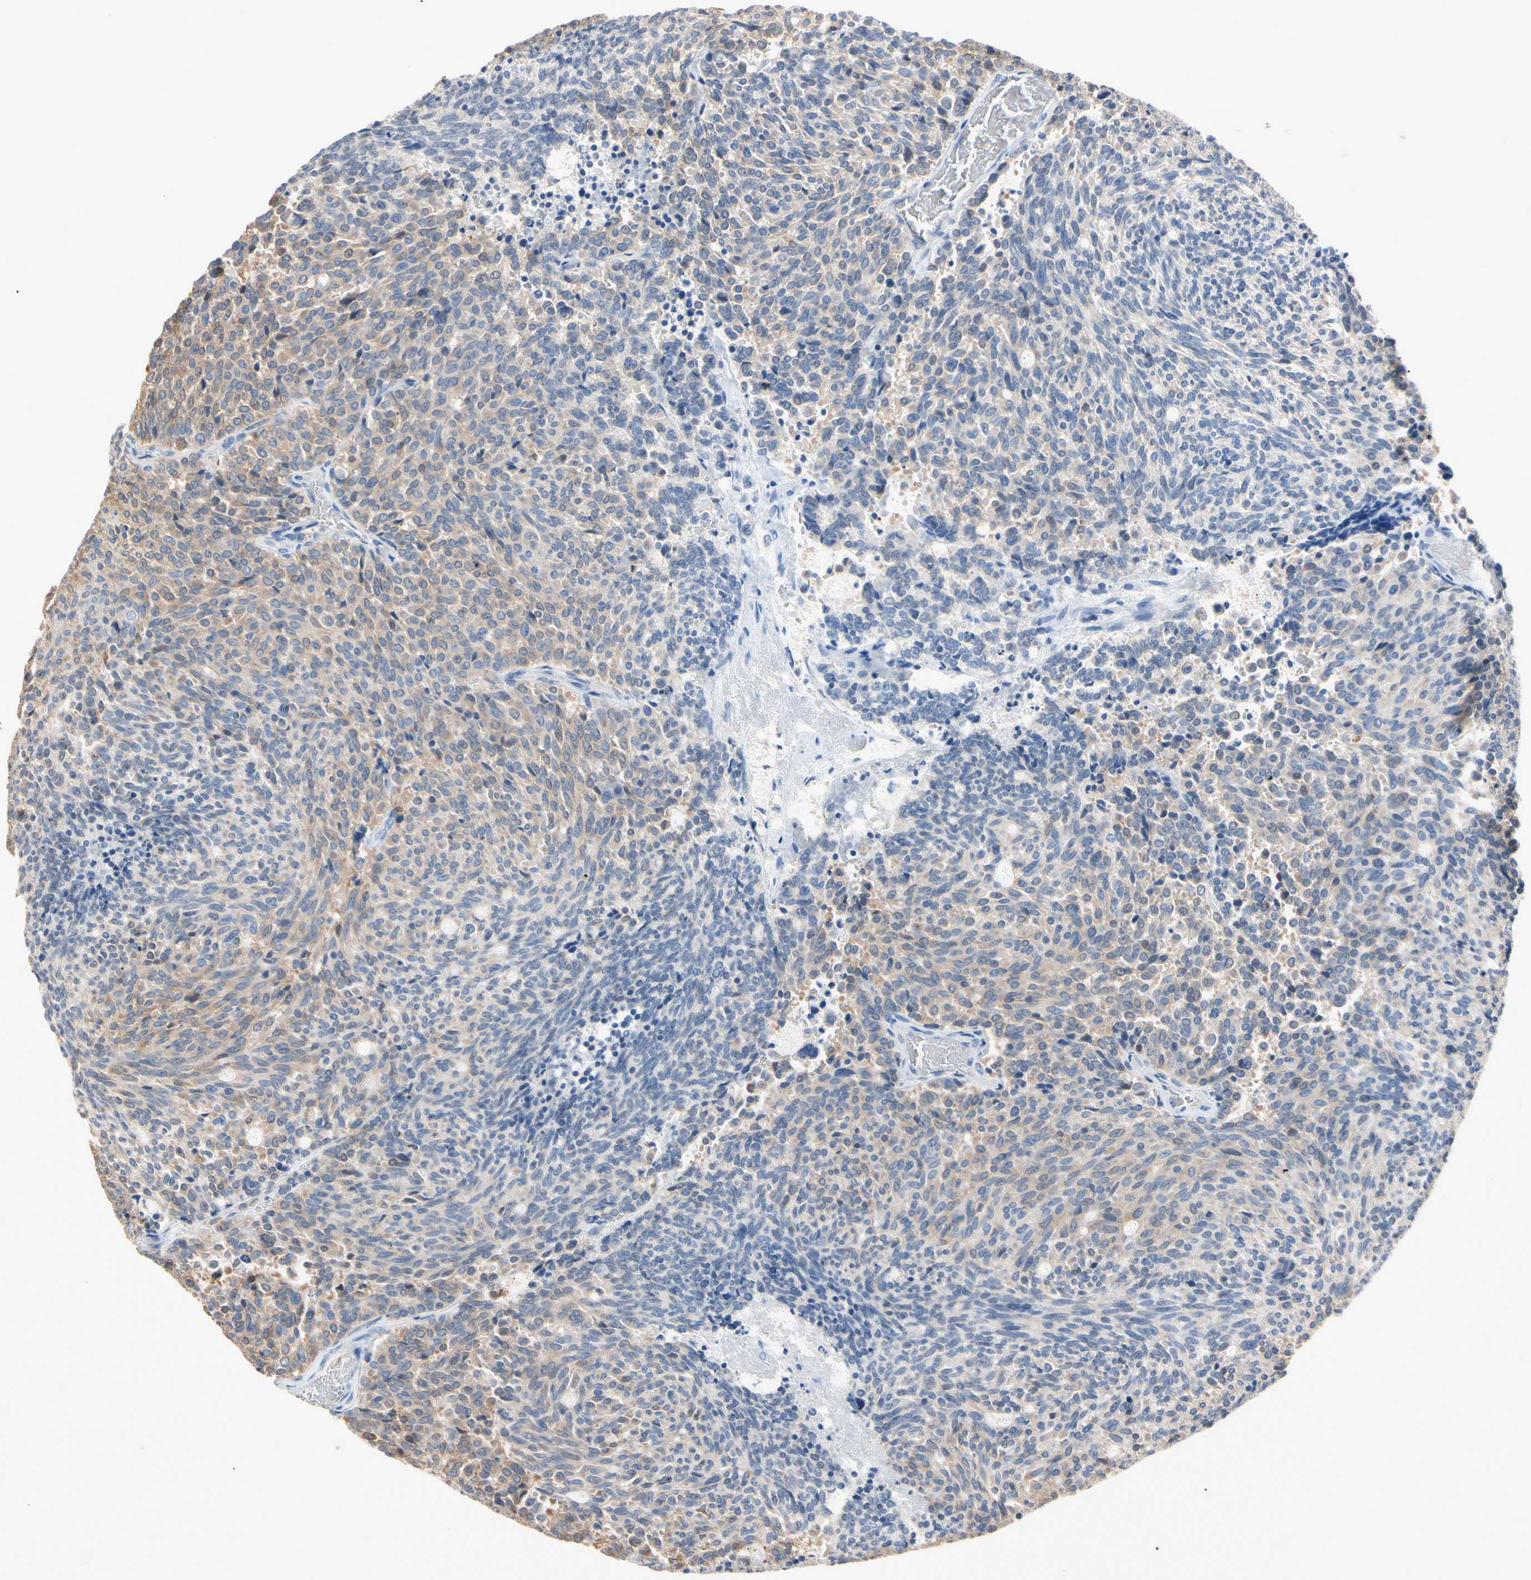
{"staining": {"intensity": "weak", "quantity": "25%-75%", "location": "cytoplasmic/membranous"}, "tissue": "carcinoid", "cell_type": "Tumor cells", "image_type": "cancer", "snomed": [{"axis": "morphology", "description": "Carcinoid, malignant, NOS"}, {"axis": "topography", "description": "Pancreas"}], "caption": "A brown stain shows weak cytoplasmic/membranous positivity of a protein in human carcinoid (malignant) tumor cells. (Stains: DAB in brown, nuclei in blue, Microscopy: brightfield microscopy at high magnification).", "gene": "MARK1", "patient": {"sex": "female", "age": 54}}